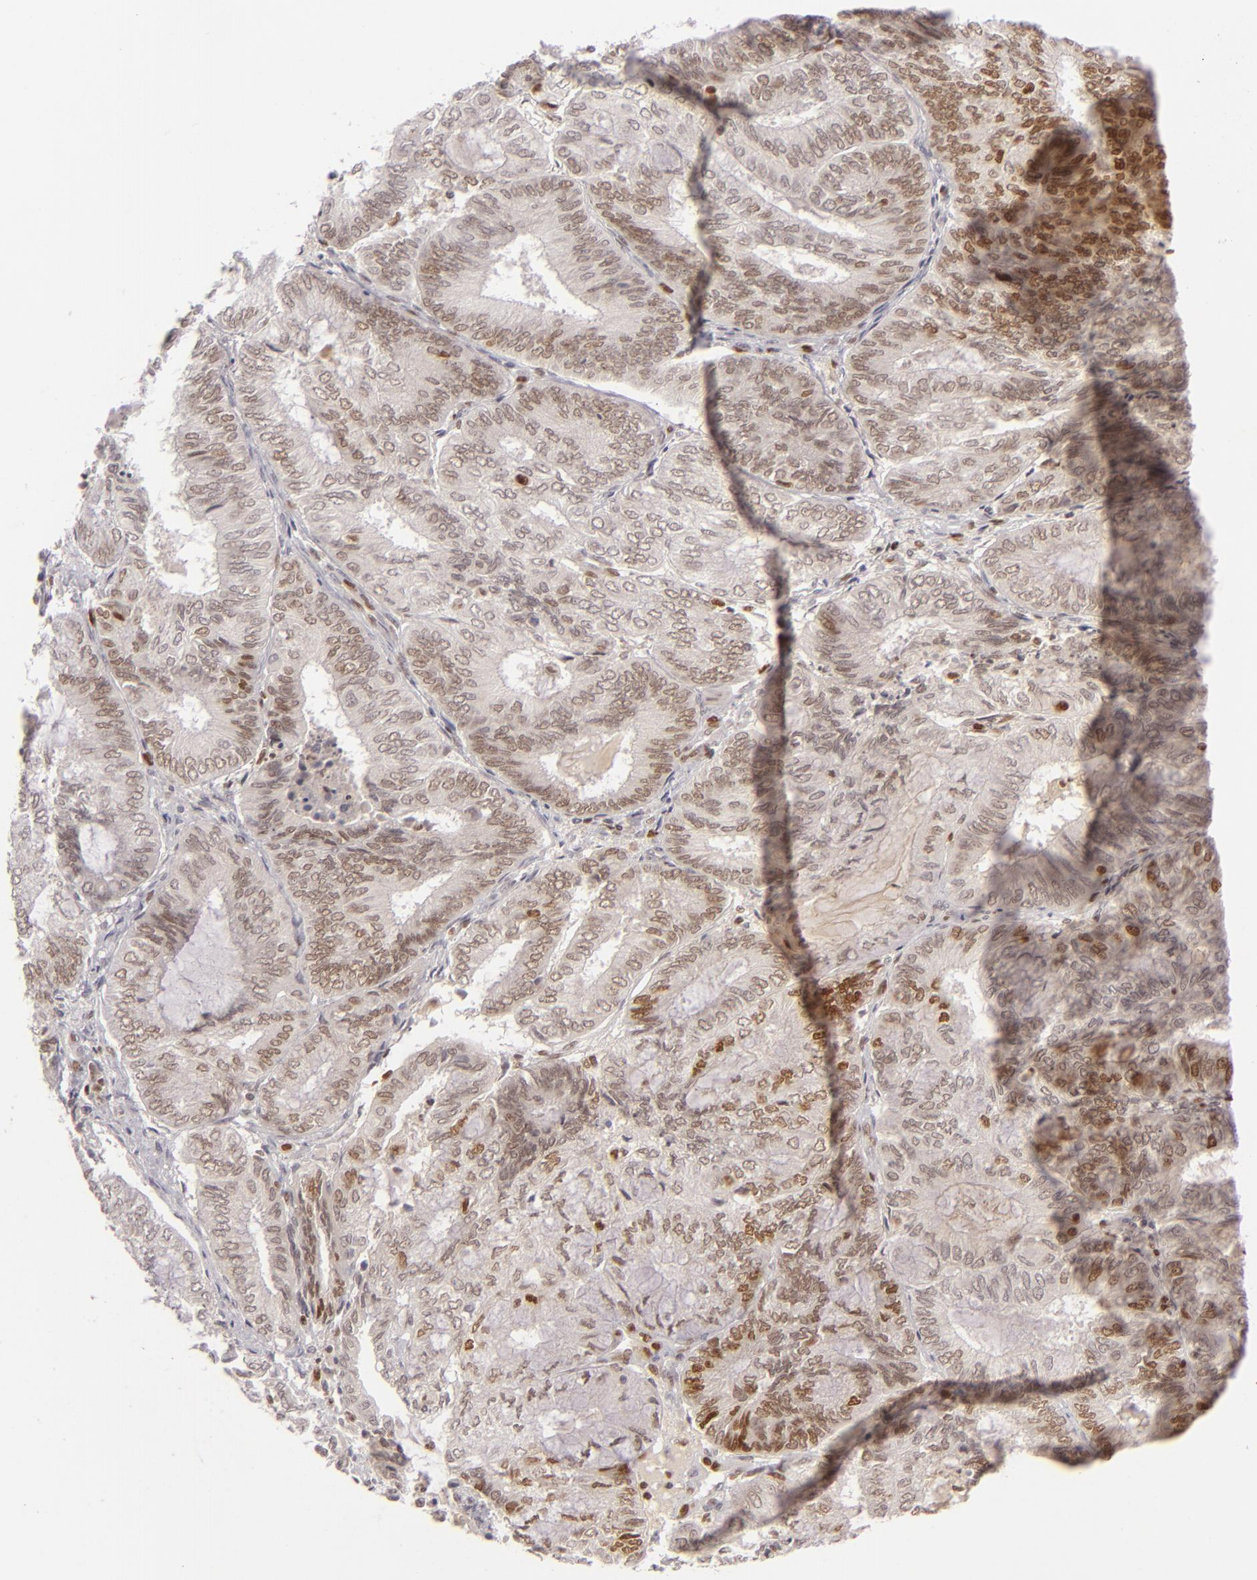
{"staining": {"intensity": "strong", "quantity": "25%-75%", "location": "nuclear"}, "tissue": "endometrial cancer", "cell_type": "Tumor cells", "image_type": "cancer", "snomed": [{"axis": "morphology", "description": "Adenocarcinoma, NOS"}, {"axis": "topography", "description": "Endometrium"}], "caption": "Human adenocarcinoma (endometrial) stained with a protein marker reveals strong staining in tumor cells.", "gene": "FEN1", "patient": {"sex": "female", "age": 59}}